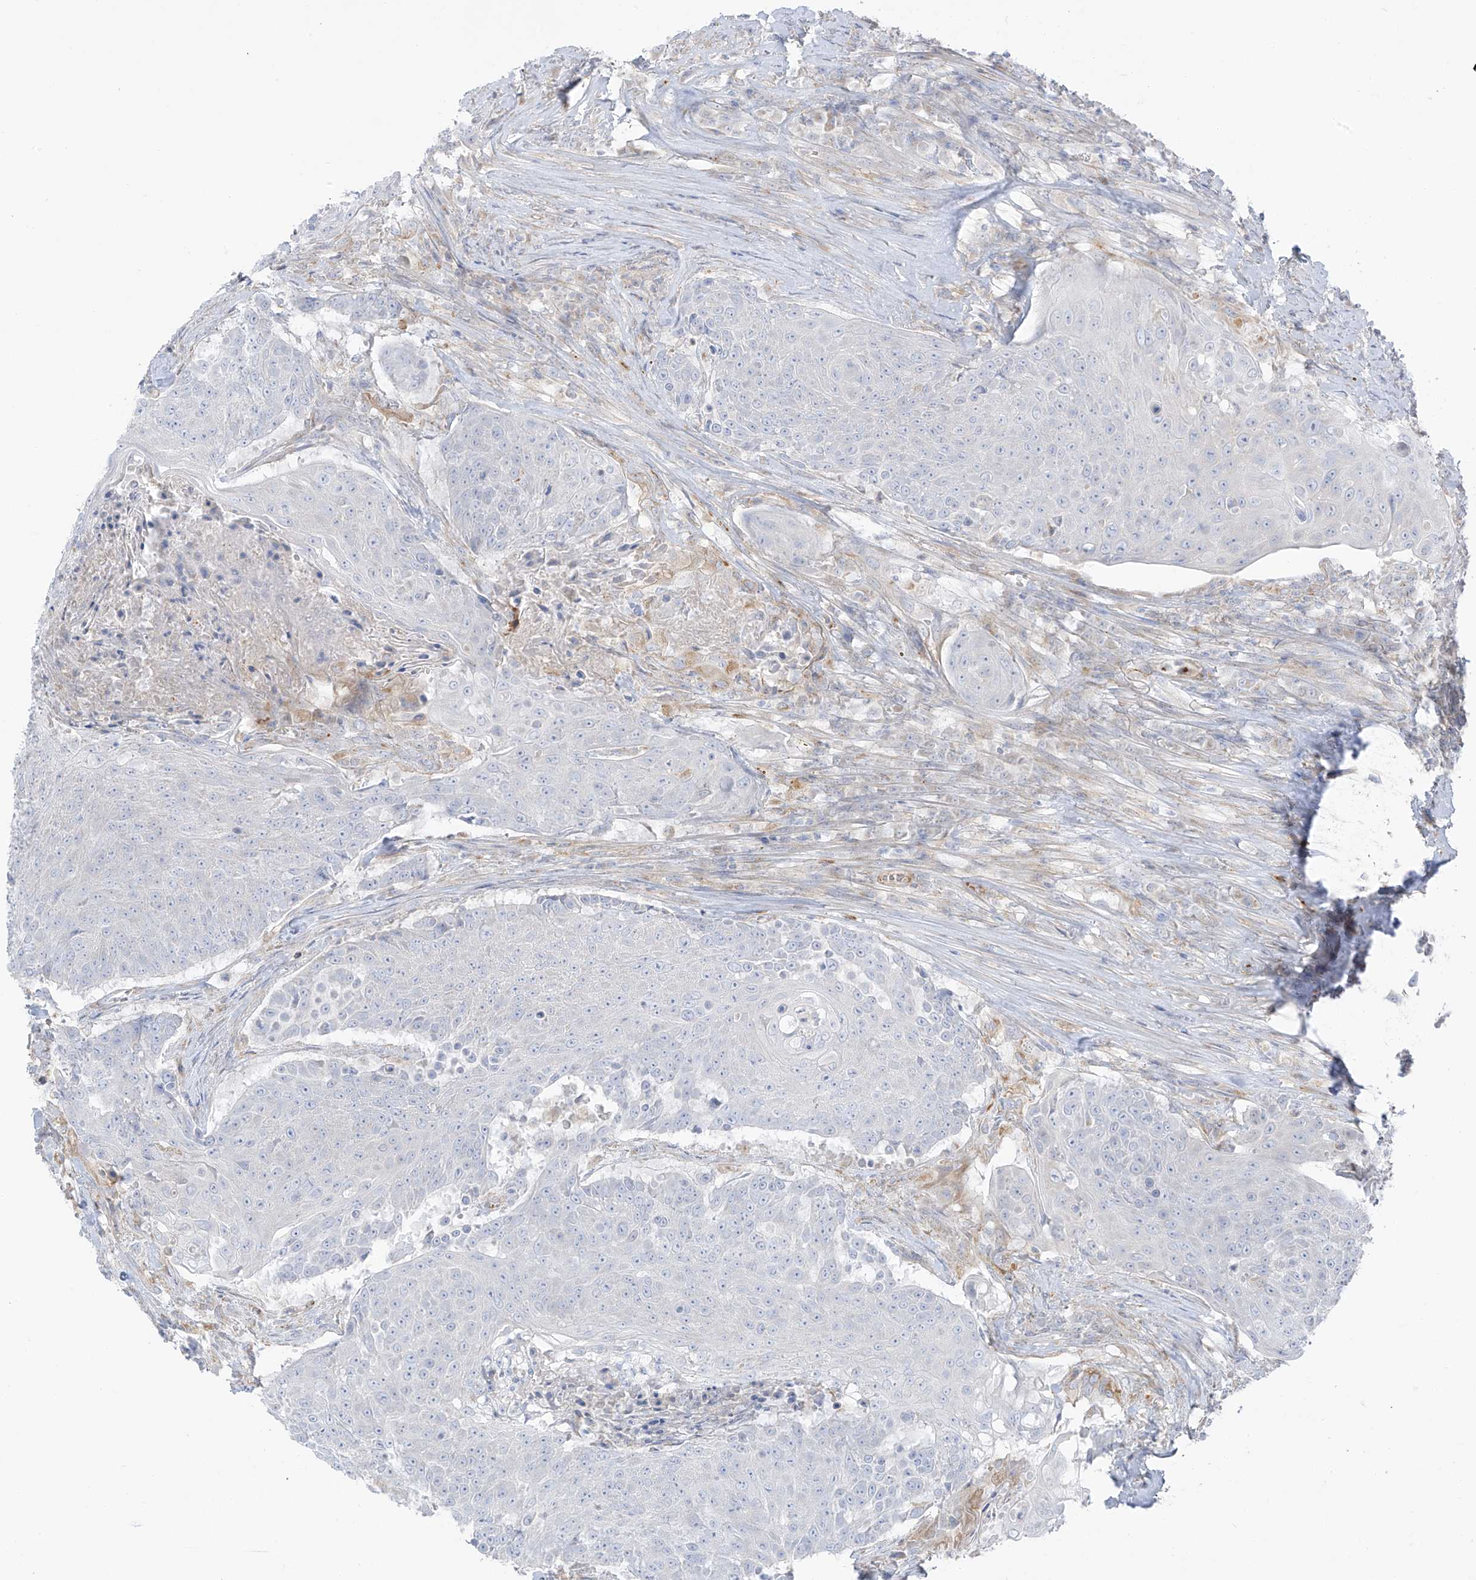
{"staining": {"intensity": "negative", "quantity": "none", "location": "none"}, "tissue": "urothelial cancer", "cell_type": "Tumor cells", "image_type": "cancer", "snomed": [{"axis": "morphology", "description": "Urothelial carcinoma, High grade"}, {"axis": "topography", "description": "Urinary bladder"}], "caption": "High magnification brightfield microscopy of urothelial cancer stained with DAB (brown) and counterstained with hematoxylin (blue): tumor cells show no significant positivity.", "gene": "TAL2", "patient": {"sex": "female", "age": 63}}